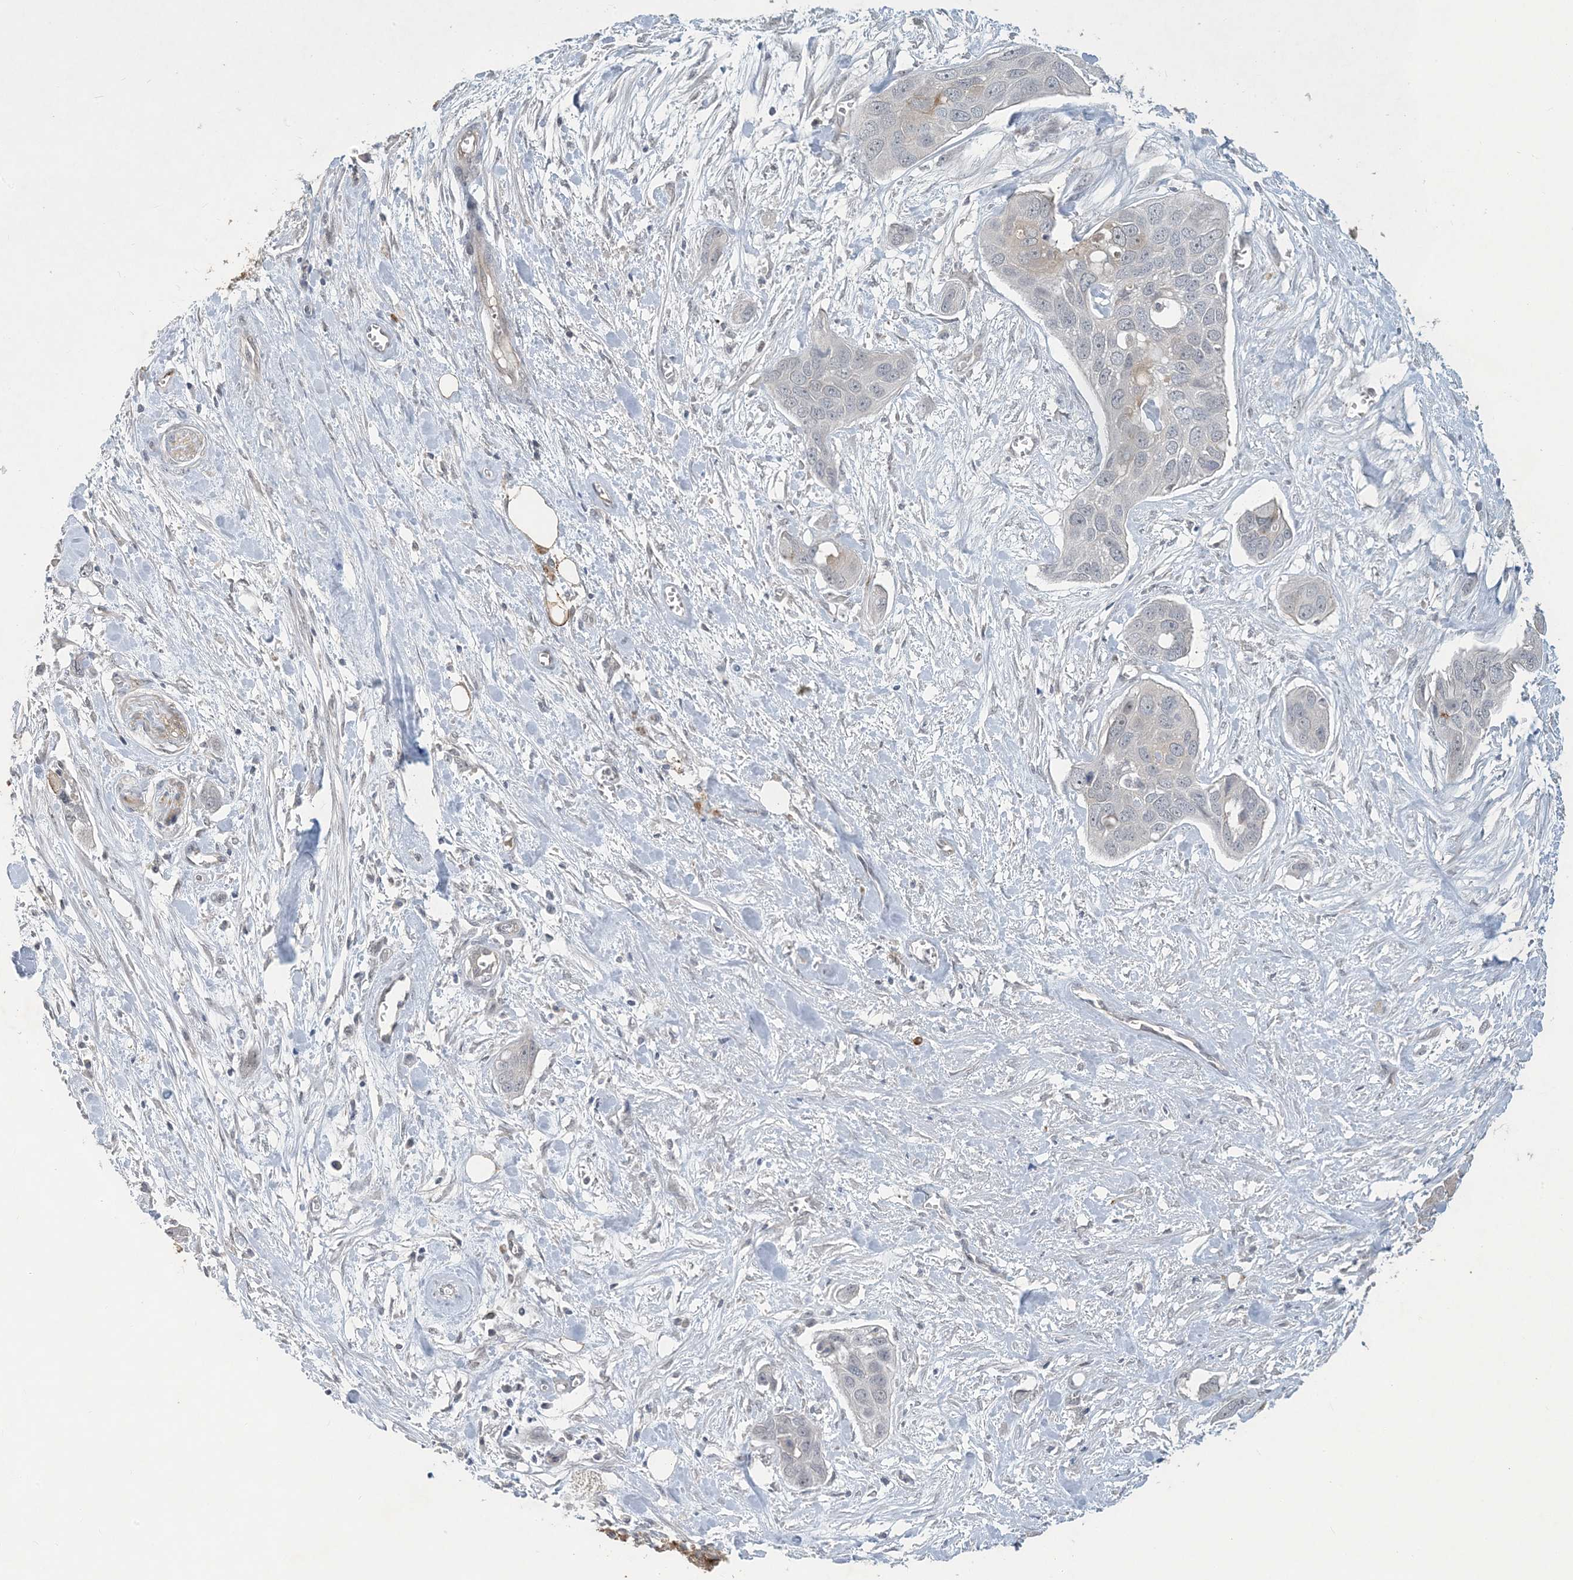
{"staining": {"intensity": "negative", "quantity": "none", "location": "none"}, "tissue": "pancreatic cancer", "cell_type": "Tumor cells", "image_type": "cancer", "snomed": [{"axis": "morphology", "description": "Adenocarcinoma, NOS"}, {"axis": "topography", "description": "Pancreas"}], "caption": "Immunohistochemical staining of human pancreatic adenocarcinoma demonstrates no significant staining in tumor cells. (DAB immunohistochemistry with hematoxylin counter stain).", "gene": "CDS1", "patient": {"sex": "female", "age": 60}}